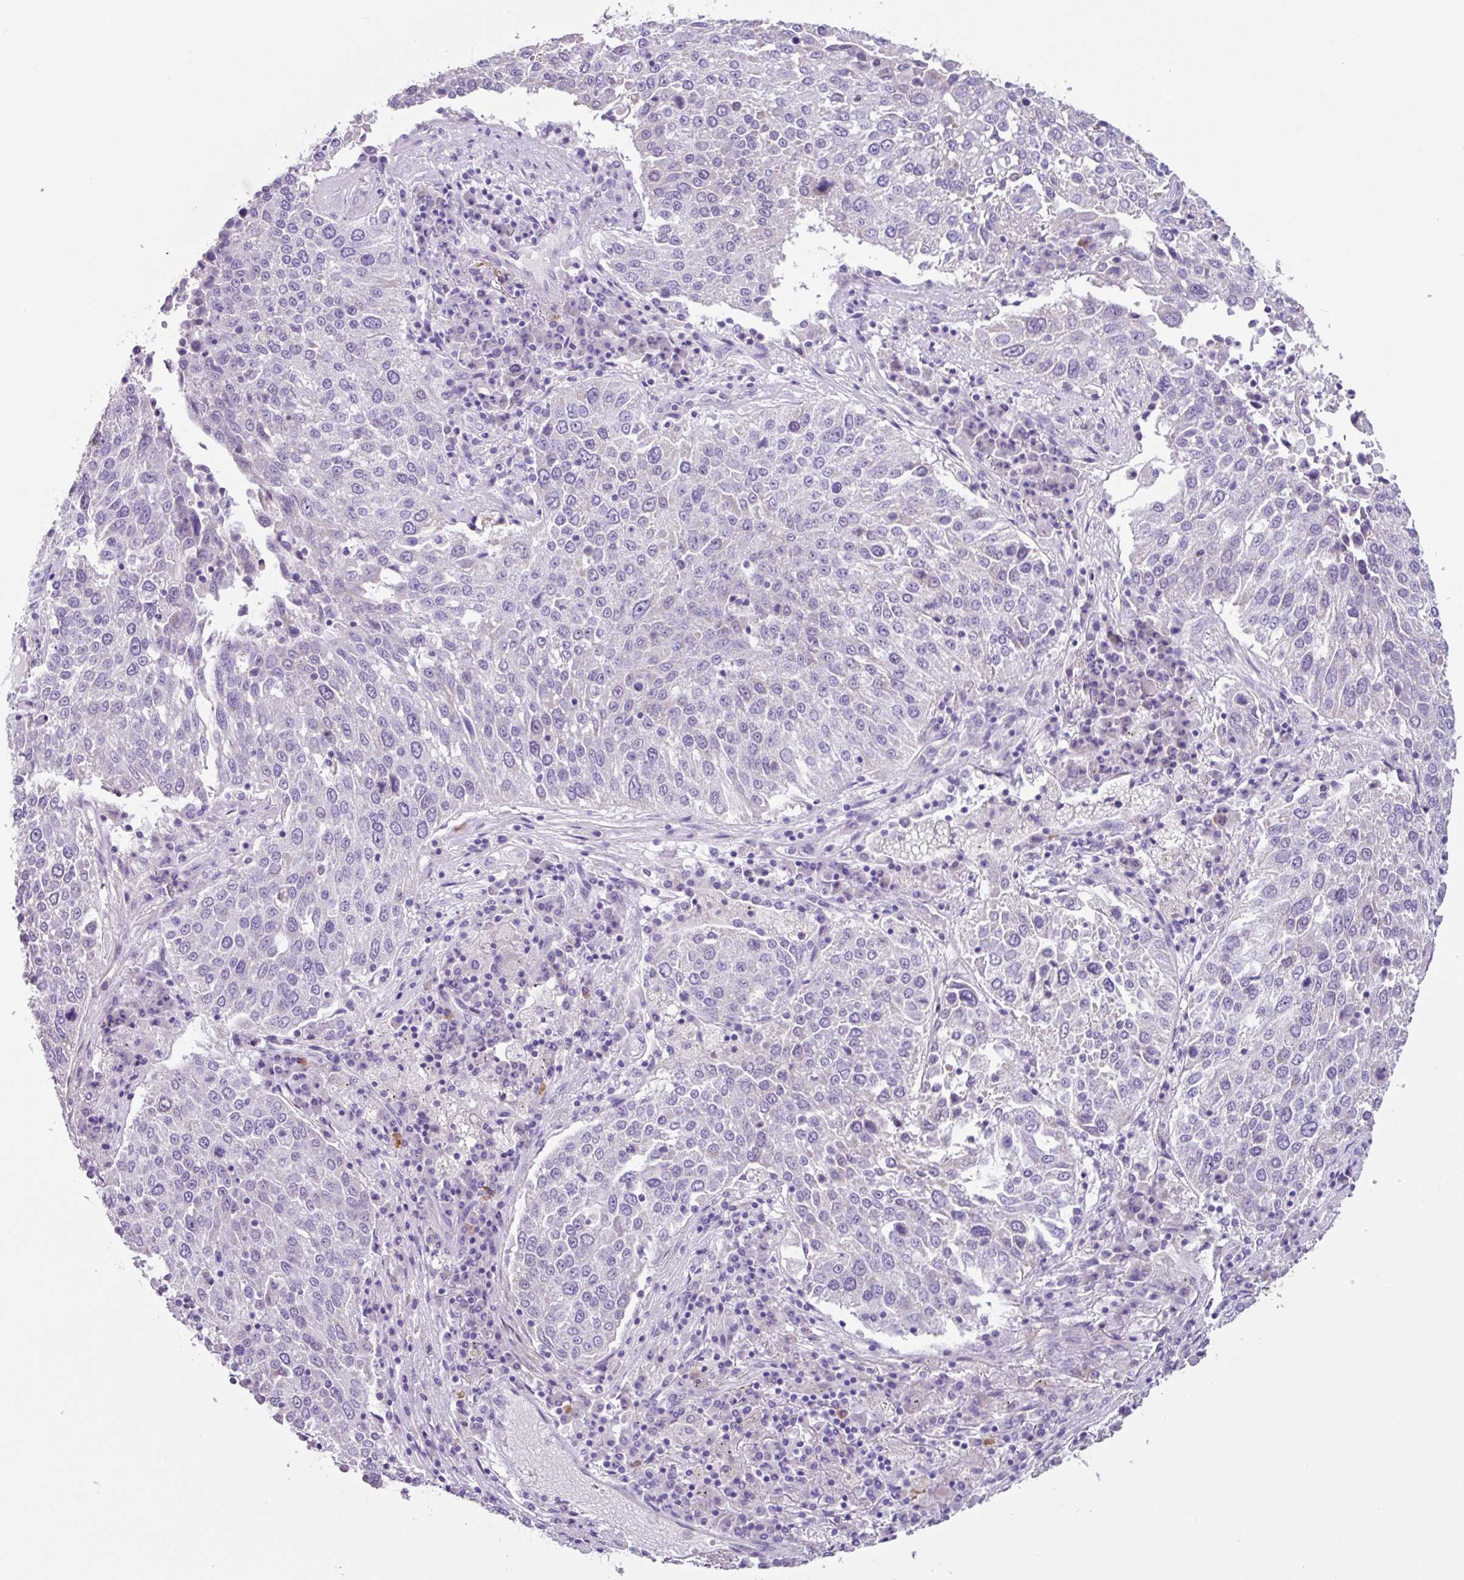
{"staining": {"intensity": "negative", "quantity": "none", "location": "none"}, "tissue": "lung cancer", "cell_type": "Tumor cells", "image_type": "cancer", "snomed": [{"axis": "morphology", "description": "Squamous cell carcinoma, NOS"}, {"axis": "topography", "description": "Lung"}], "caption": "A histopathology image of human squamous cell carcinoma (lung) is negative for staining in tumor cells.", "gene": "OTX1", "patient": {"sex": "male", "age": 65}}